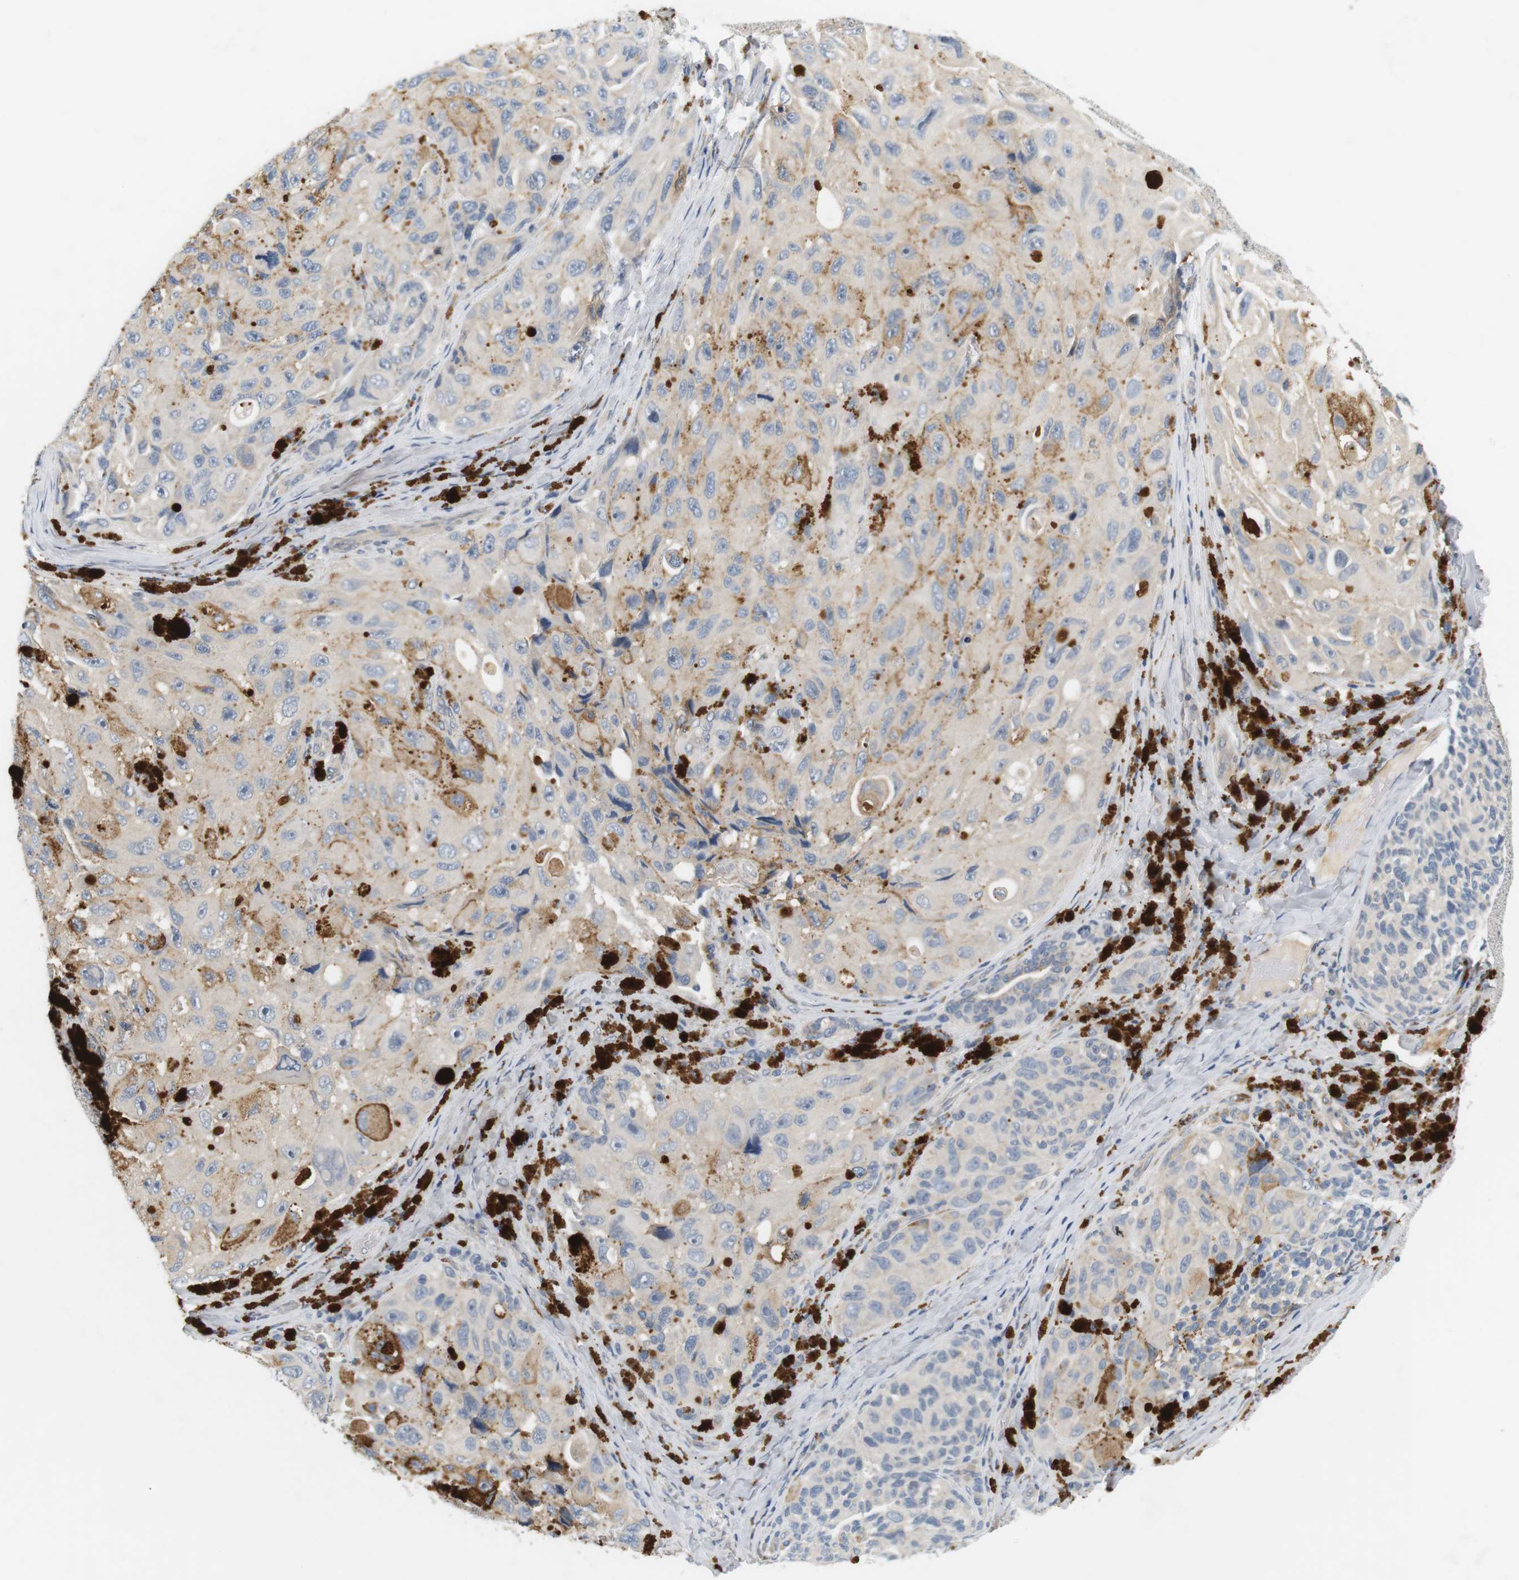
{"staining": {"intensity": "negative", "quantity": "none", "location": "none"}, "tissue": "melanoma", "cell_type": "Tumor cells", "image_type": "cancer", "snomed": [{"axis": "morphology", "description": "Malignant melanoma, NOS"}, {"axis": "topography", "description": "Skin"}], "caption": "High power microscopy micrograph of an IHC micrograph of melanoma, revealing no significant positivity in tumor cells.", "gene": "EVA1C", "patient": {"sex": "female", "age": 73}}